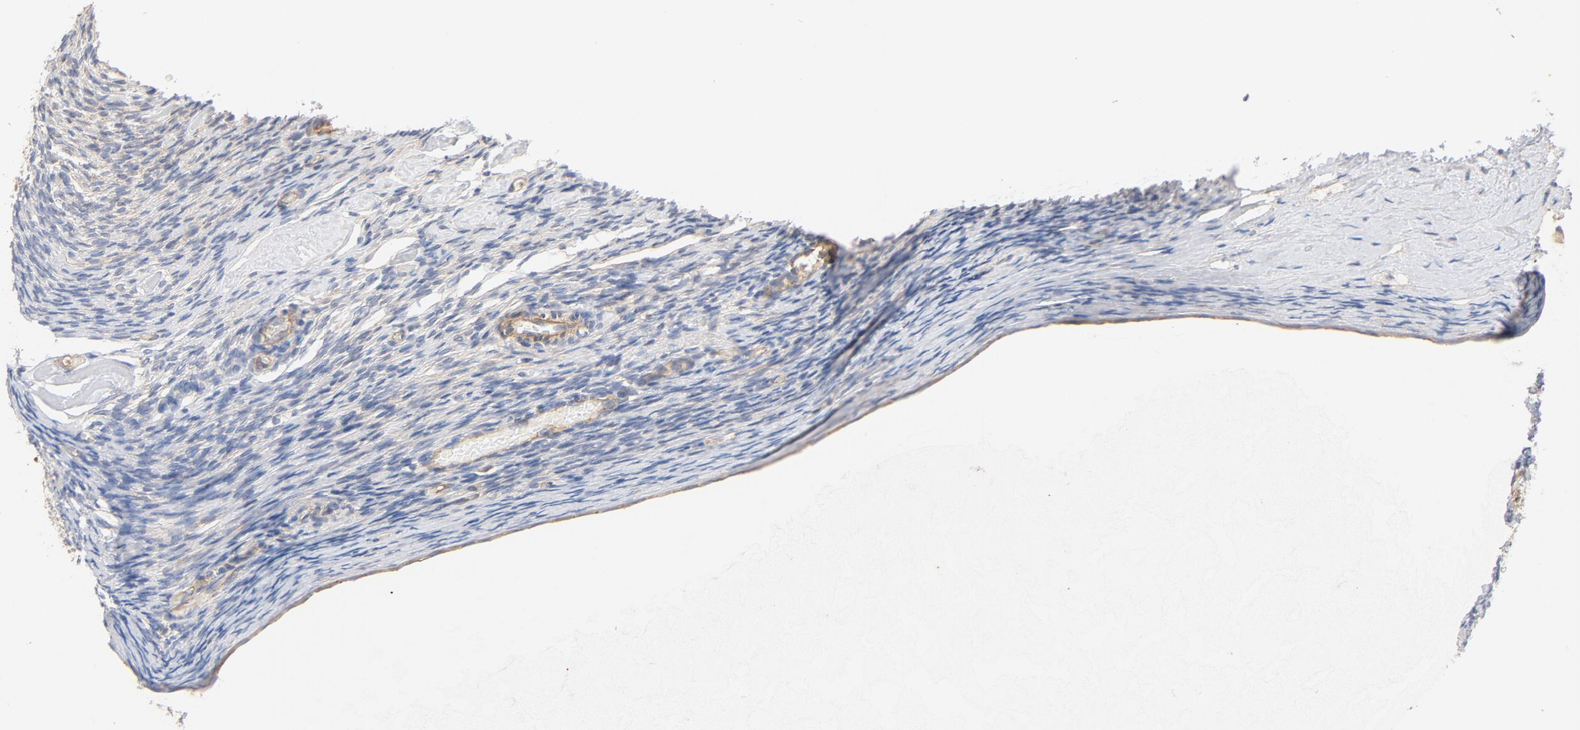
{"staining": {"intensity": "weak", "quantity": "25%-75%", "location": "cytoplasmic/membranous"}, "tissue": "ovary", "cell_type": "Ovarian stroma cells", "image_type": "normal", "snomed": [{"axis": "morphology", "description": "Normal tissue, NOS"}, {"axis": "topography", "description": "Ovary"}], "caption": "A photomicrograph showing weak cytoplasmic/membranous positivity in approximately 25%-75% of ovarian stroma cells in benign ovary, as visualized by brown immunohistochemical staining.", "gene": "STRN3", "patient": {"sex": "female", "age": 60}}